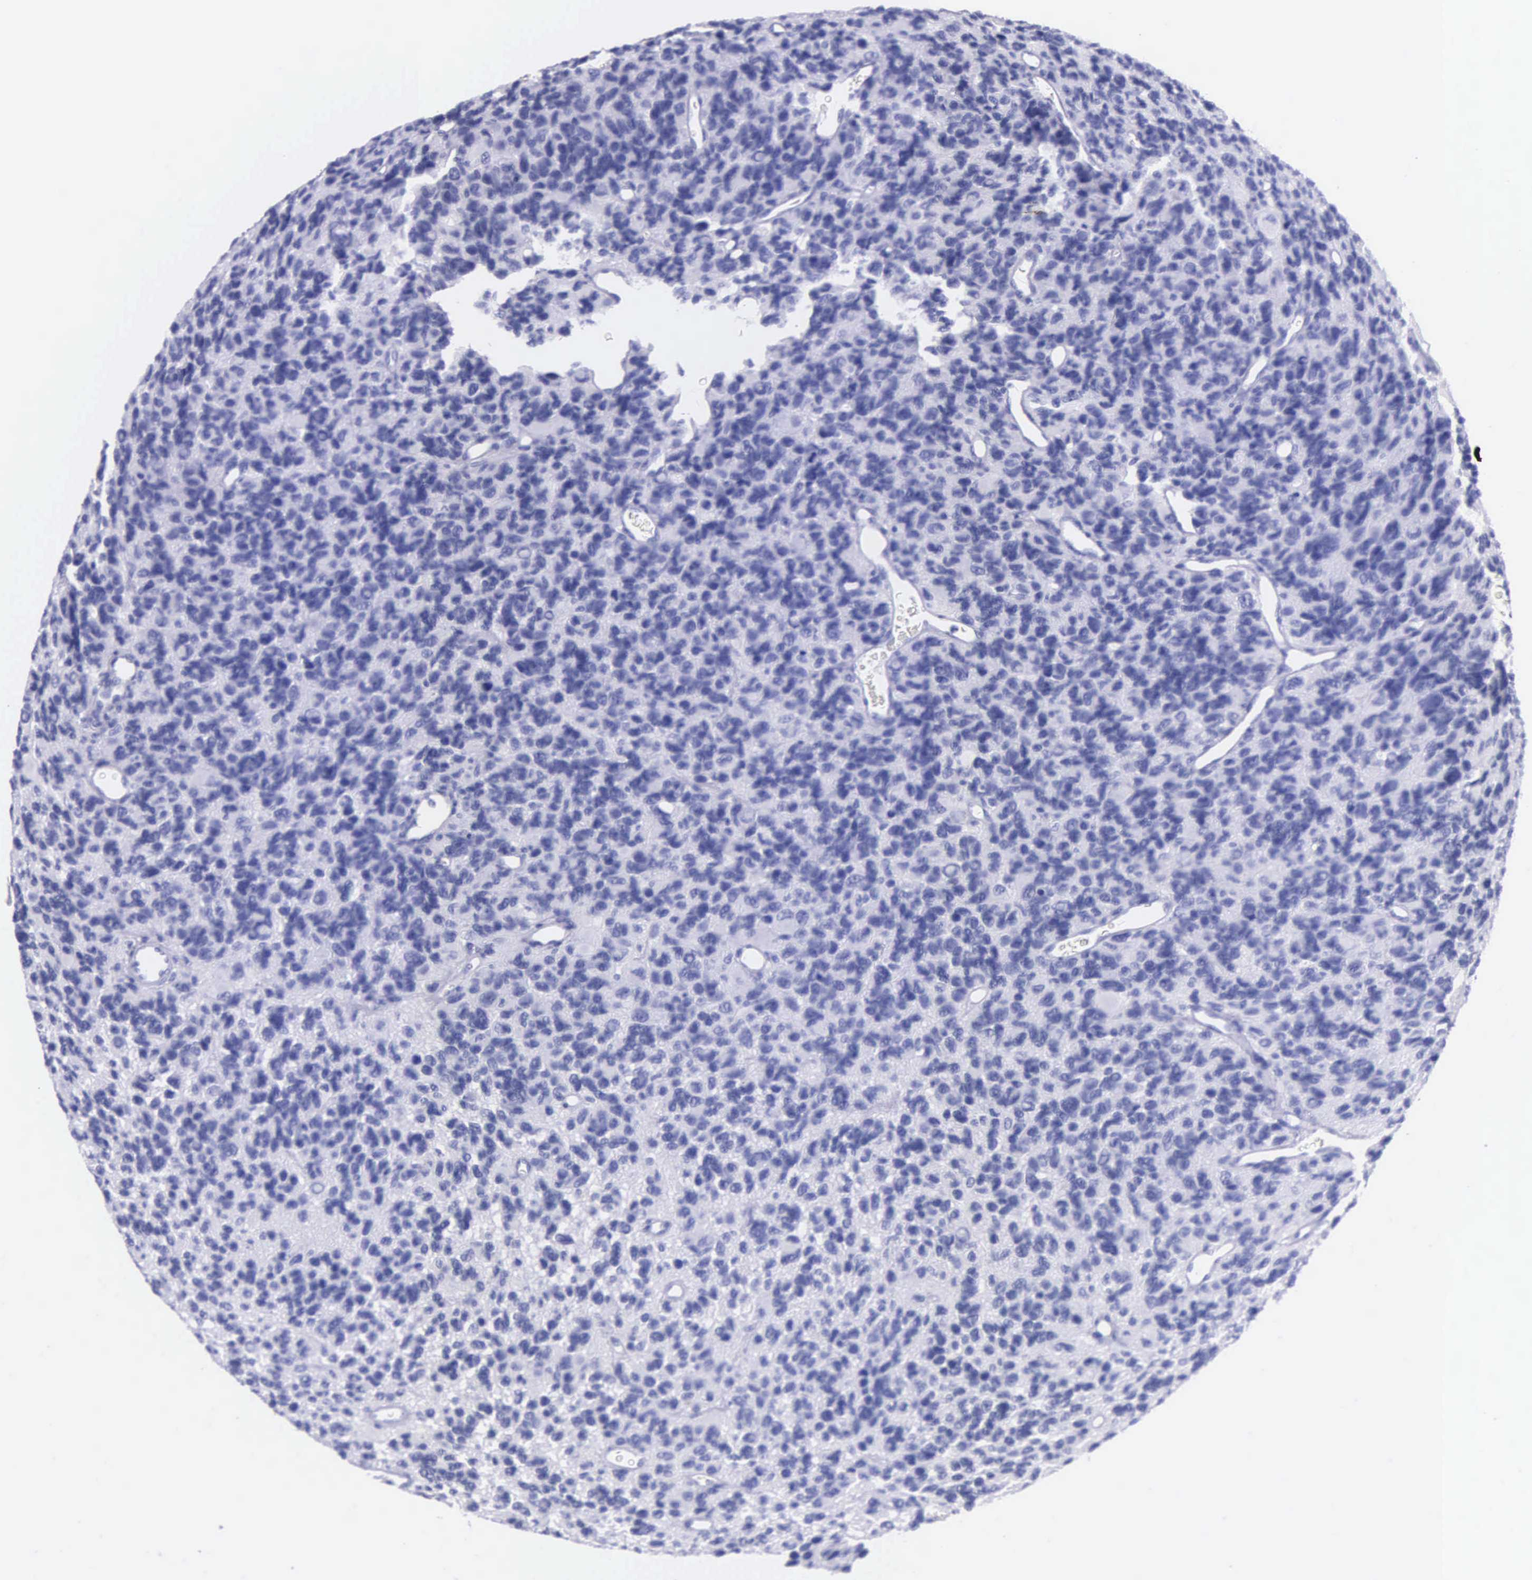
{"staining": {"intensity": "negative", "quantity": "none", "location": "none"}, "tissue": "glioma", "cell_type": "Tumor cells", "image_type": "cancer", "snomed": [{"axis": "morphology", "description": "Glioma, malignant, High grade"}, {"axis": "topography", "description": "Brain"}], "caption": "The immunohistochemistry (IHC) histopathology image has no significant positivity in tumor cells of glioma tissue.", "gene": "KLK3", "patient": {"sex": "male", "age": 77}}